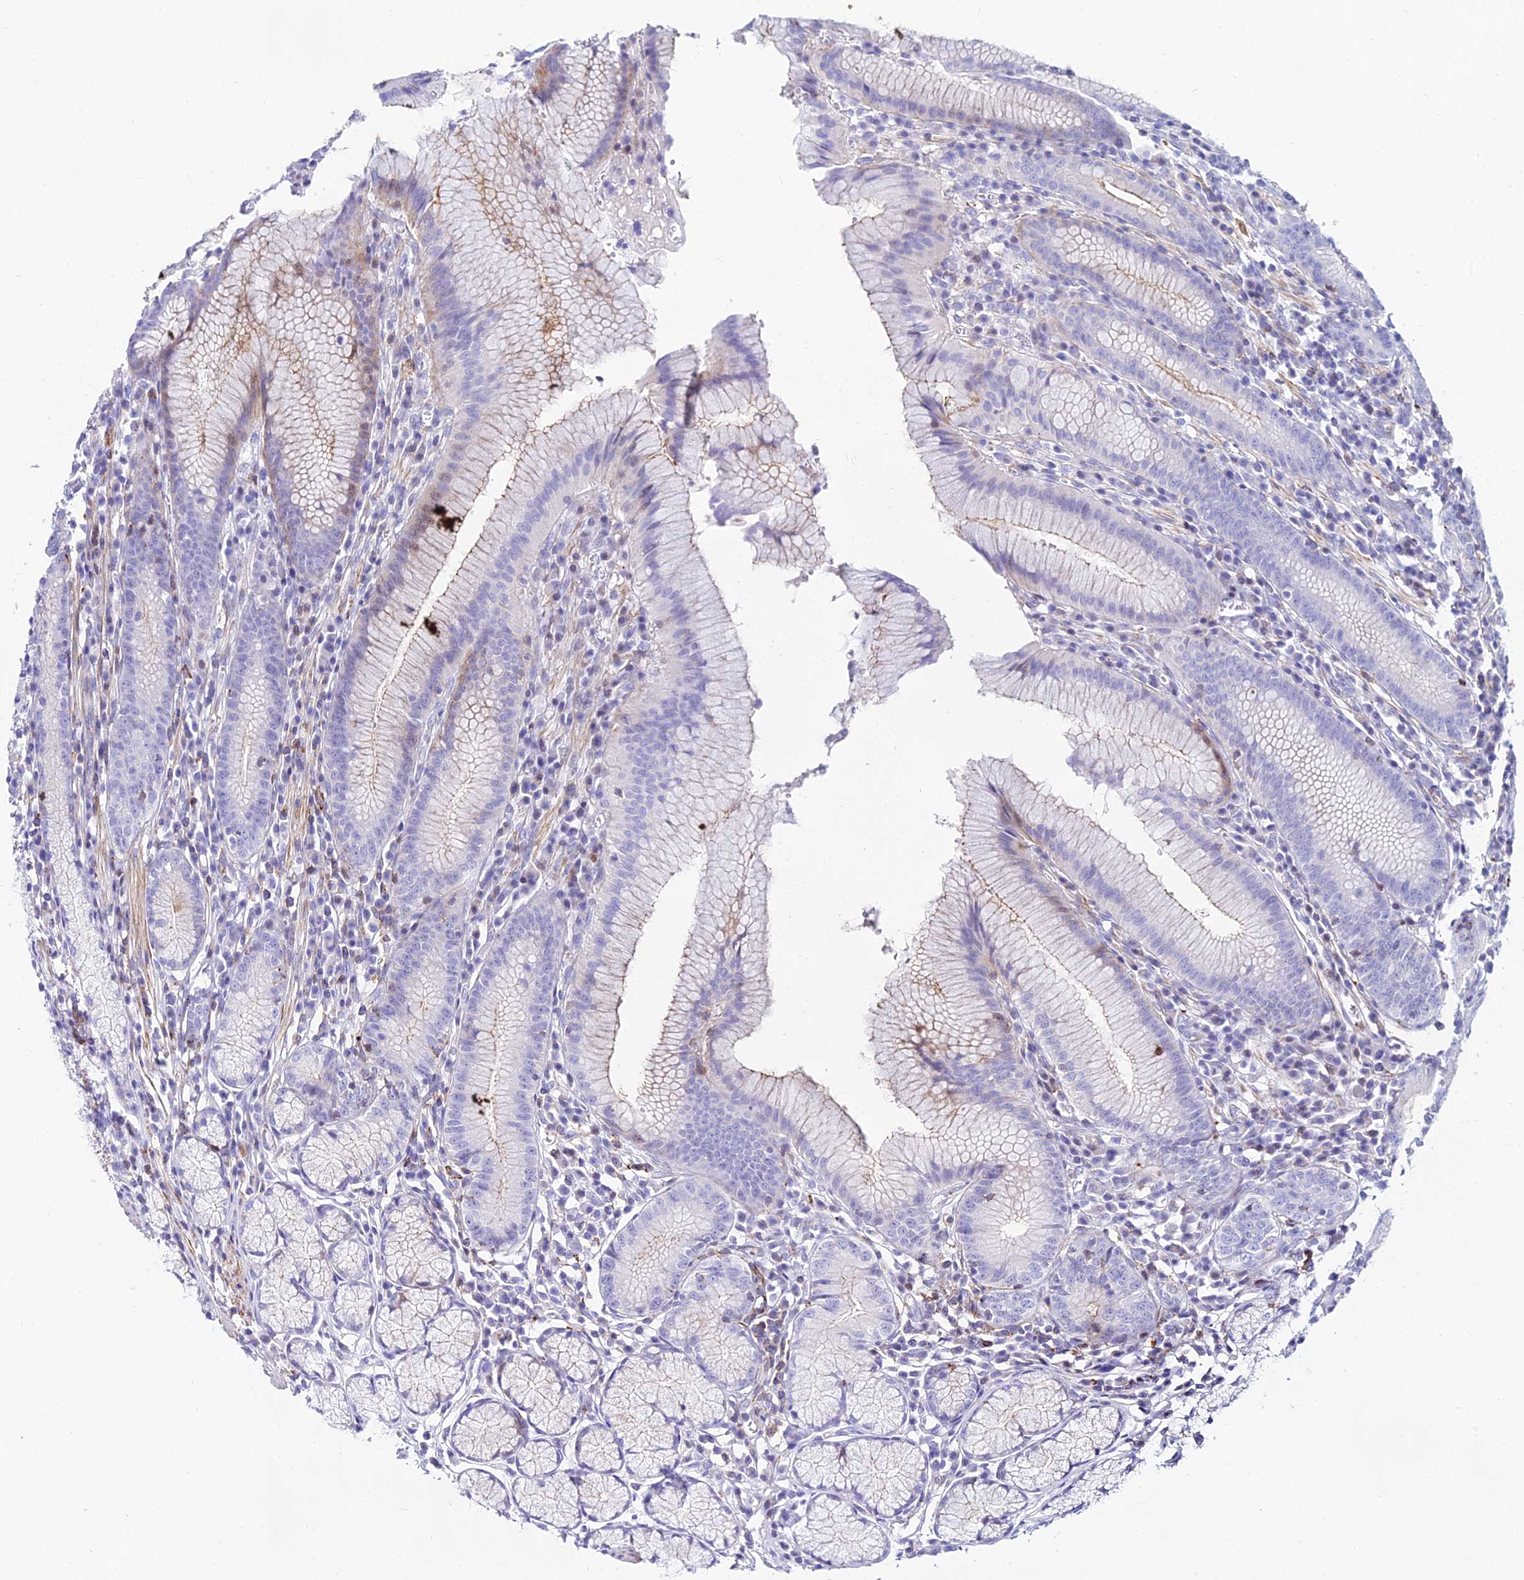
{"staining": {"intensity": "moderate", "quantity": "<25%", "location": "cytoplasmic/membranous"}, "tissue": "stomach", "cell_type": "Glandular cells", "image_type": "normal", "snomed": [{"axis": "morphology", "description": "Normal tissue, NOS"}, {"axis": "topography", "description": "Stomach"}], "caption": "Benign stomach was stained to show a protein in brown. There is low levels of moderate cytoplasmic/membranous staining in approximately <25% of glandular cells.", "gene": "DLX1", "patient": {"sex": "male", "age": 55}}